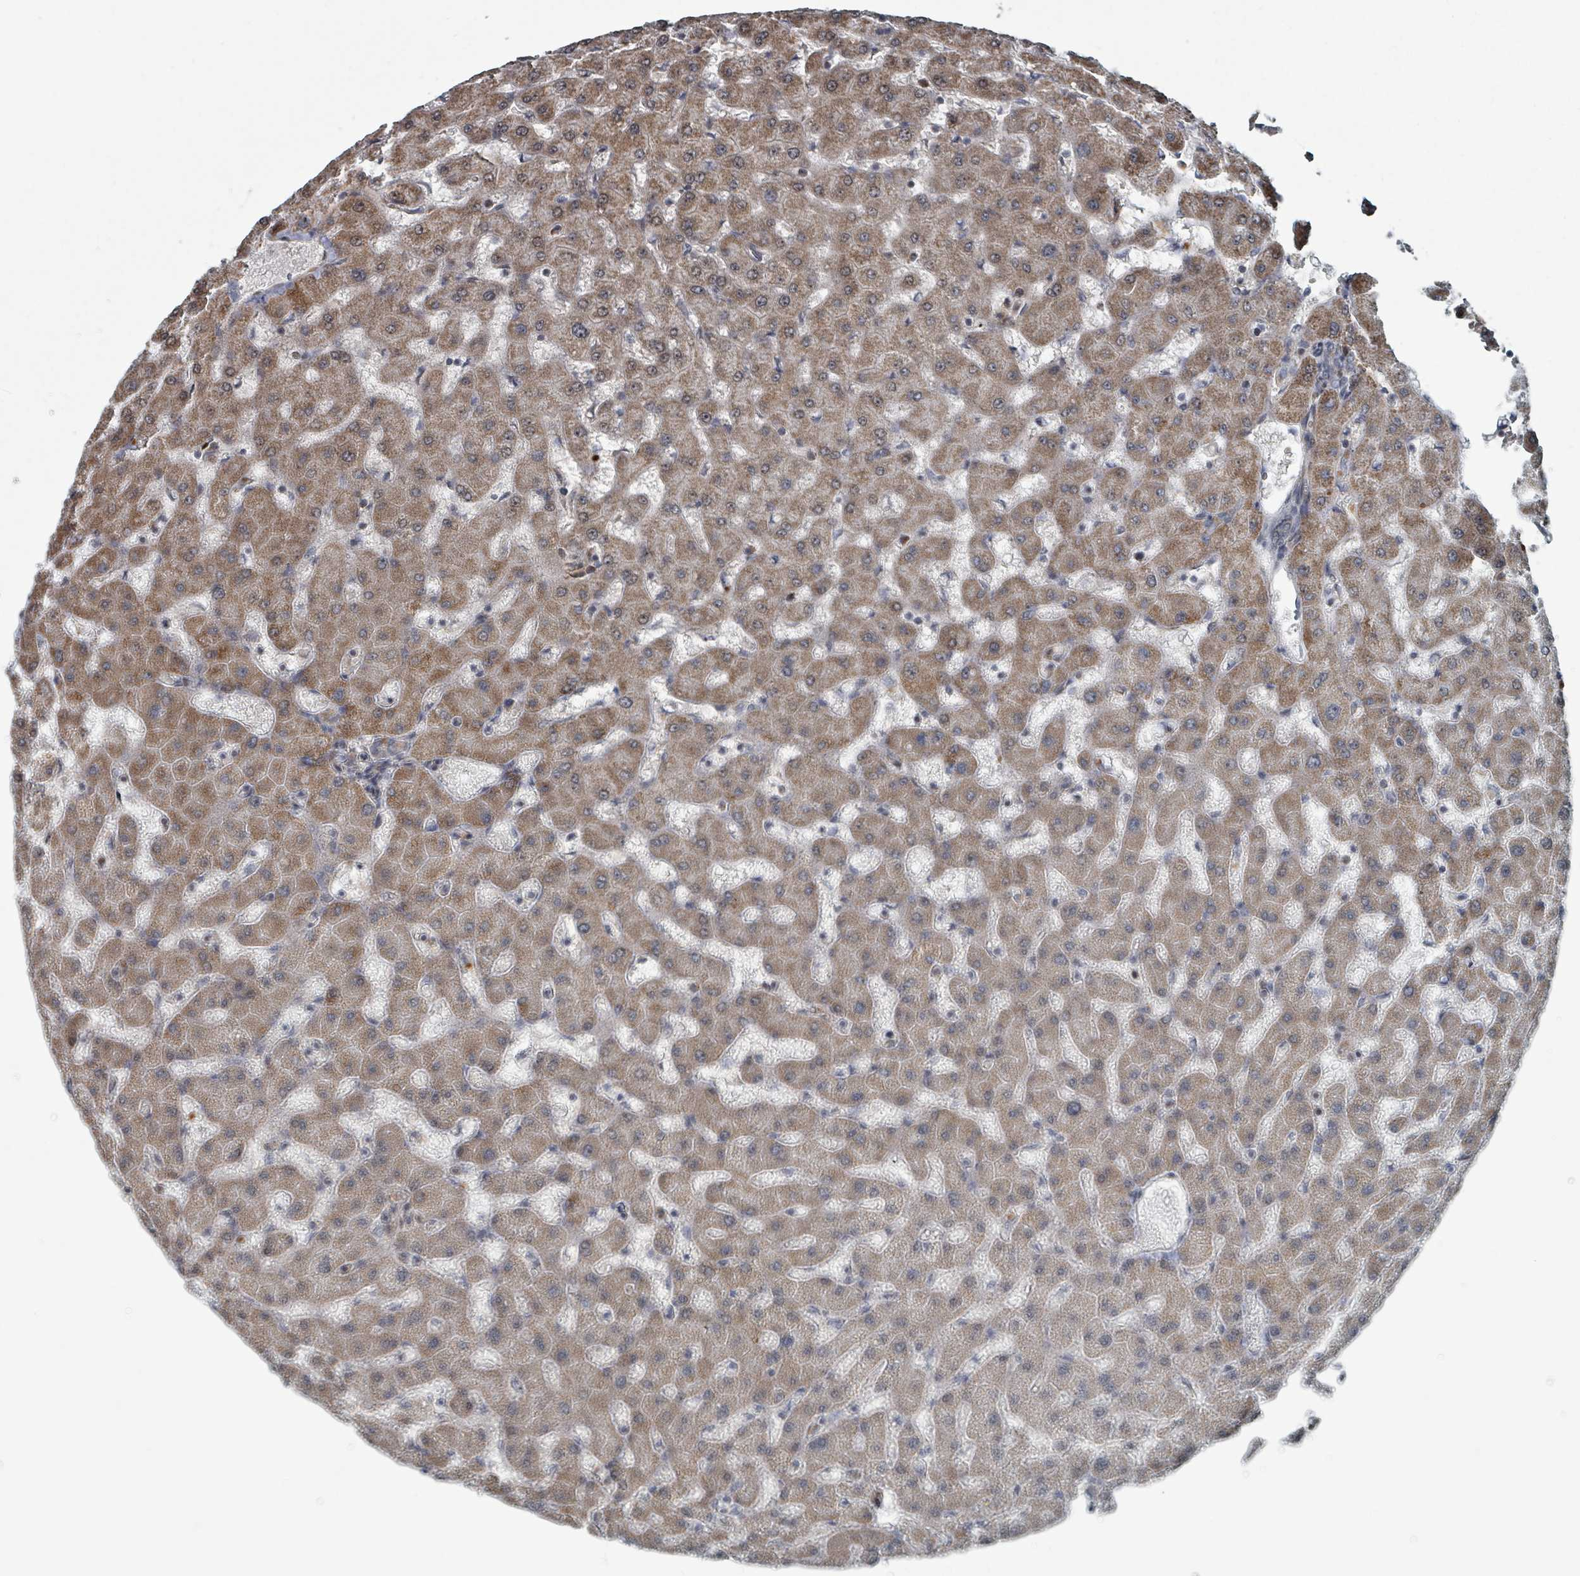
{"staining": {"intensity": "weak", "quantity": "<25%", "location": "cytoplasmic/membranous"}, "tissue": "liver", "cell_type": "Cholangiocytes", "image_type": "normal", "snomed": [{"axis": "morphology", "description": "Normal tissue, NOS"}, {"axis": "topography", "description": "Liver"}], "caption": "DAB (3,3'-diaminobenzidine) immunohistochemical staining of benign human liver reveals no significant expression in cholangiocytes. (Stains: DAB immunohistochemistry (IHC) with hematoxylin counter stain, Microscopy: brightfield microscopy at high magnification).", "gene": "MRPL4", "patient": {"sex": "female", "age": 63}}